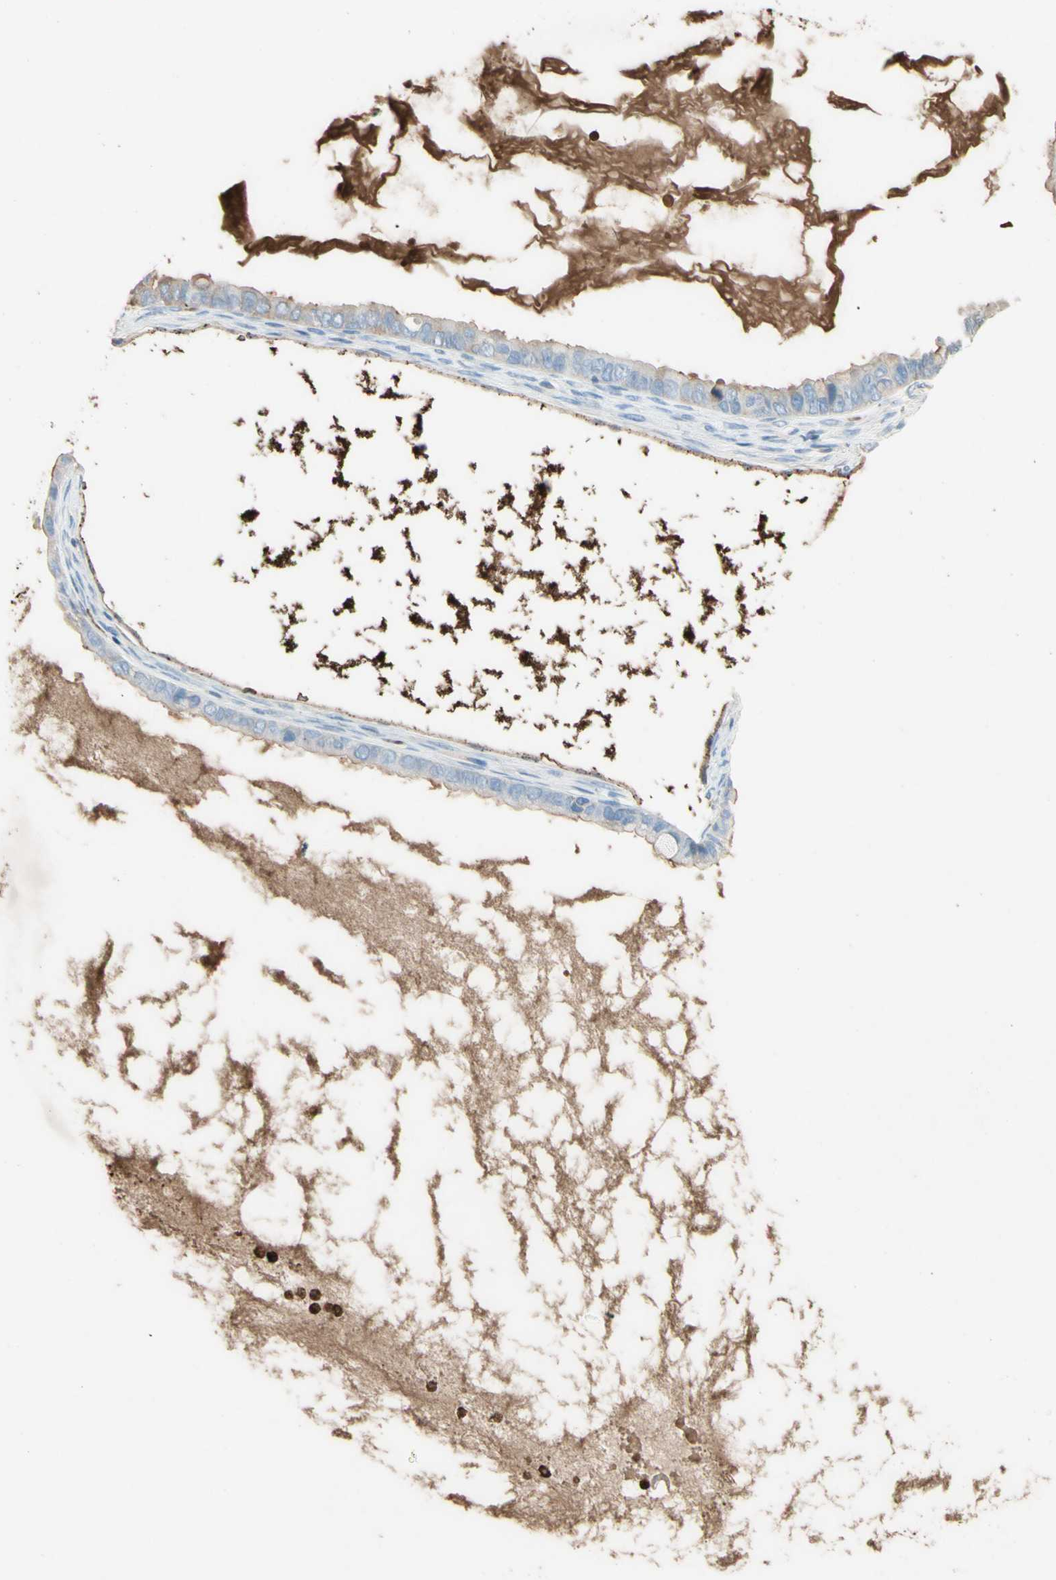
{"staining": {"intensity": "weak", "quantity": "25%-75%", "location": "cytoplasmic/membranous"}, "tissue": "ovarian cancer", "cell_type": "Tumor cells", "image_type": "cancer", "snomed": [{"axis": "morphology", "description": "Cystadenocarcinoma, mucinous, NOS"}, {"axis": "topography", "description": "Ovary"}], "caption": "High-magnification brightfield microscopy of ovarian cancer stained with DAB (brown) and counterstained with hematoxylin (blue). tumor cells exhibit weak cytoplasmic/membranous expression is identified in approximately25%-75% of cells. (DAB (3,3'-diaminobenzidine) = brown stain, brightfield microscopy at high magnification).", "gene": "NFKBIZ", "patient": {"sex": "female", "age": 80}}